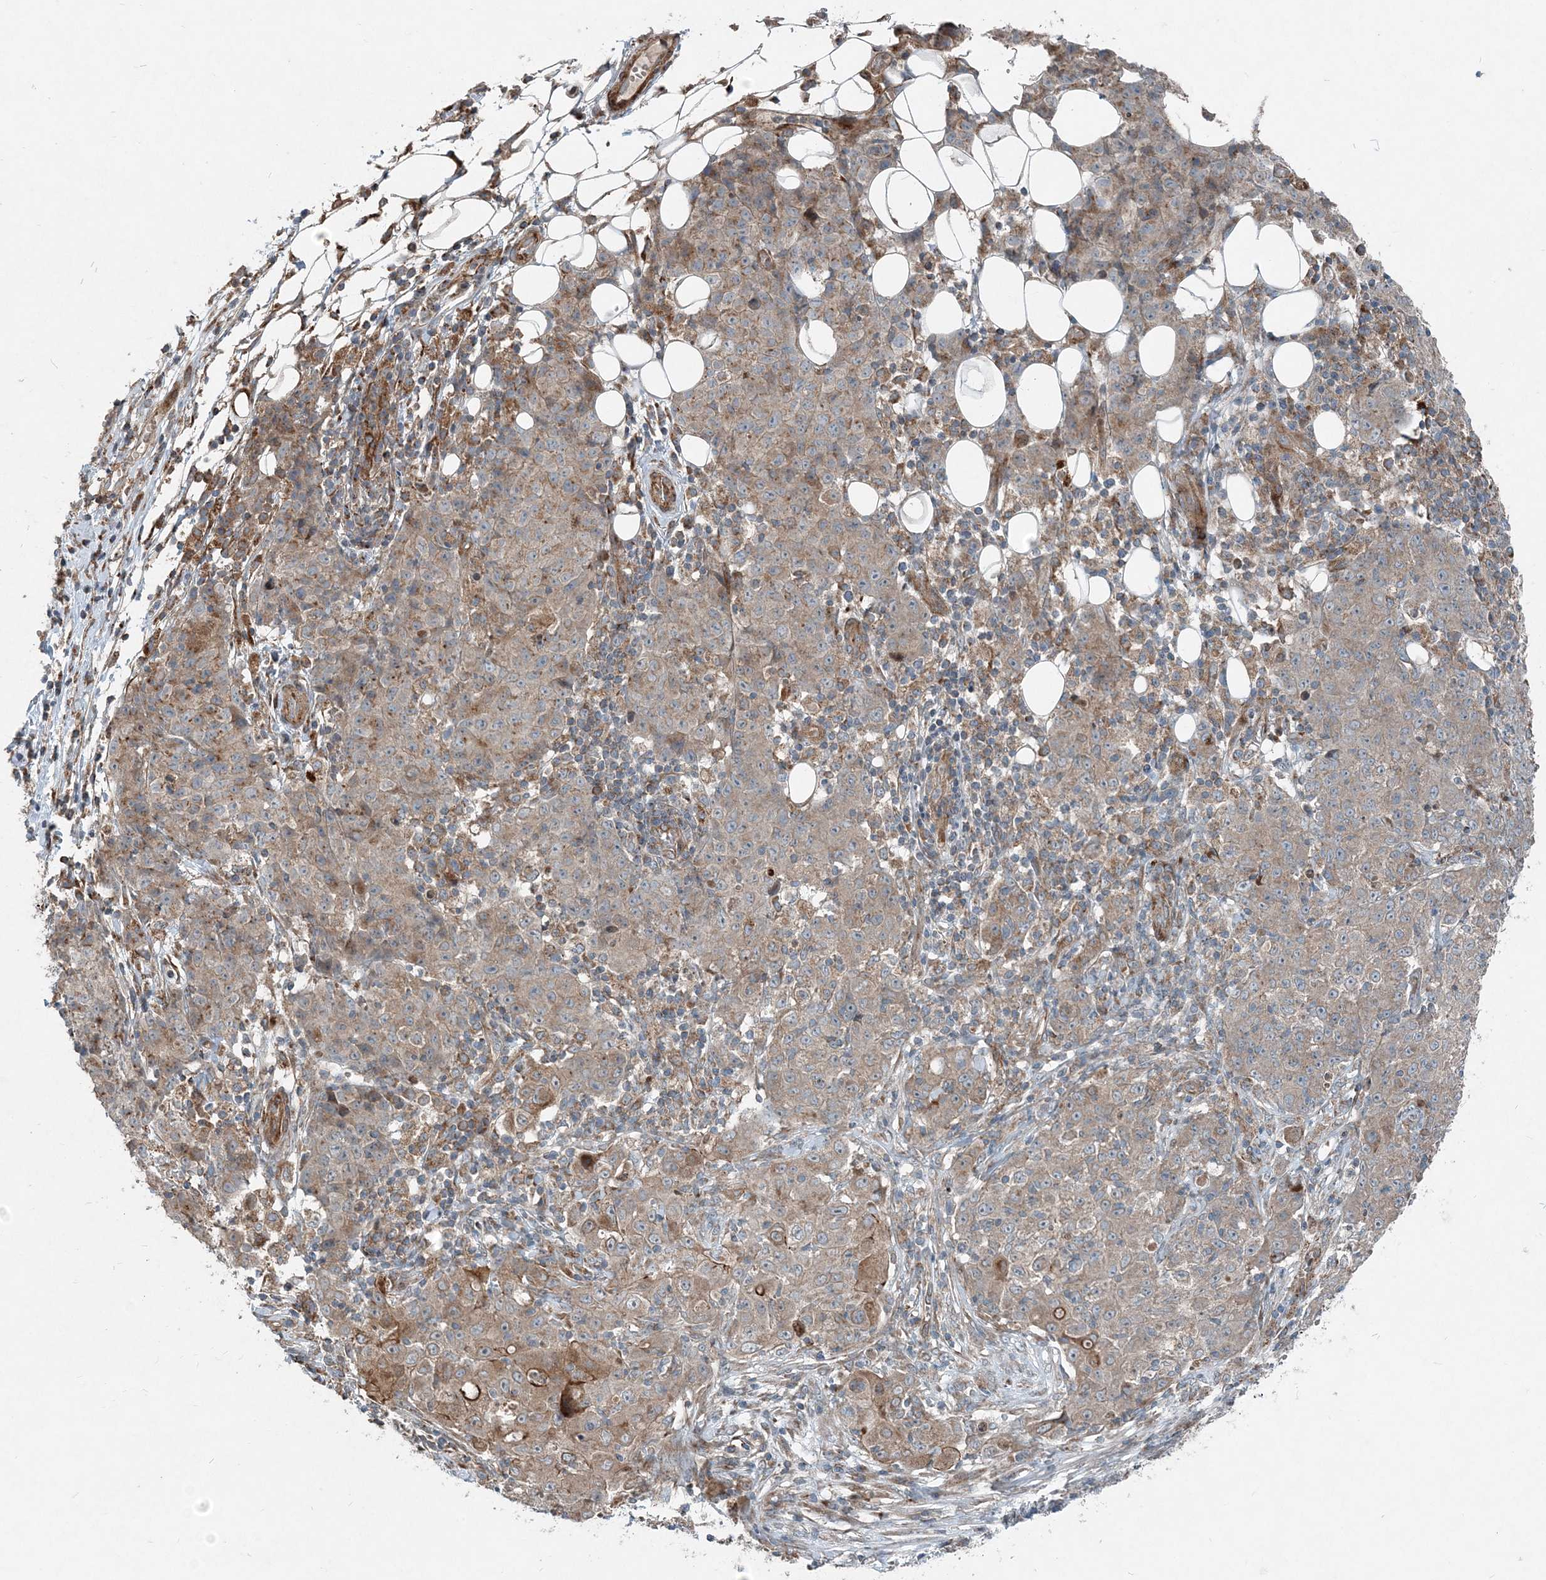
{"staining": {"intensity": "weak", "quantity": ">75%", "location": "cytoplasmic/membranous"}, "tissue": "ovarian cancer", "cell_type": "Tumor cells", "image_type": "cancer", "snomed": [{"axis": "morphology", "description": "Carcinoma, endometroid"}, {"axis": "topography", "description": "Ovary"}], "caption": "Tumor cells display low levels of weak cytoplasmic/membranous staining in approximately >75% of cells in ovarian cancer. The staining was performed using DAB (3,3'-diaminobenzidine) to visualize the protein expression in brown, while the nuclei were stained in blue with hematoxylin (Magnification: 20x).", "gene": "INTU", "patient": {"sex": "female", "age": 42}}